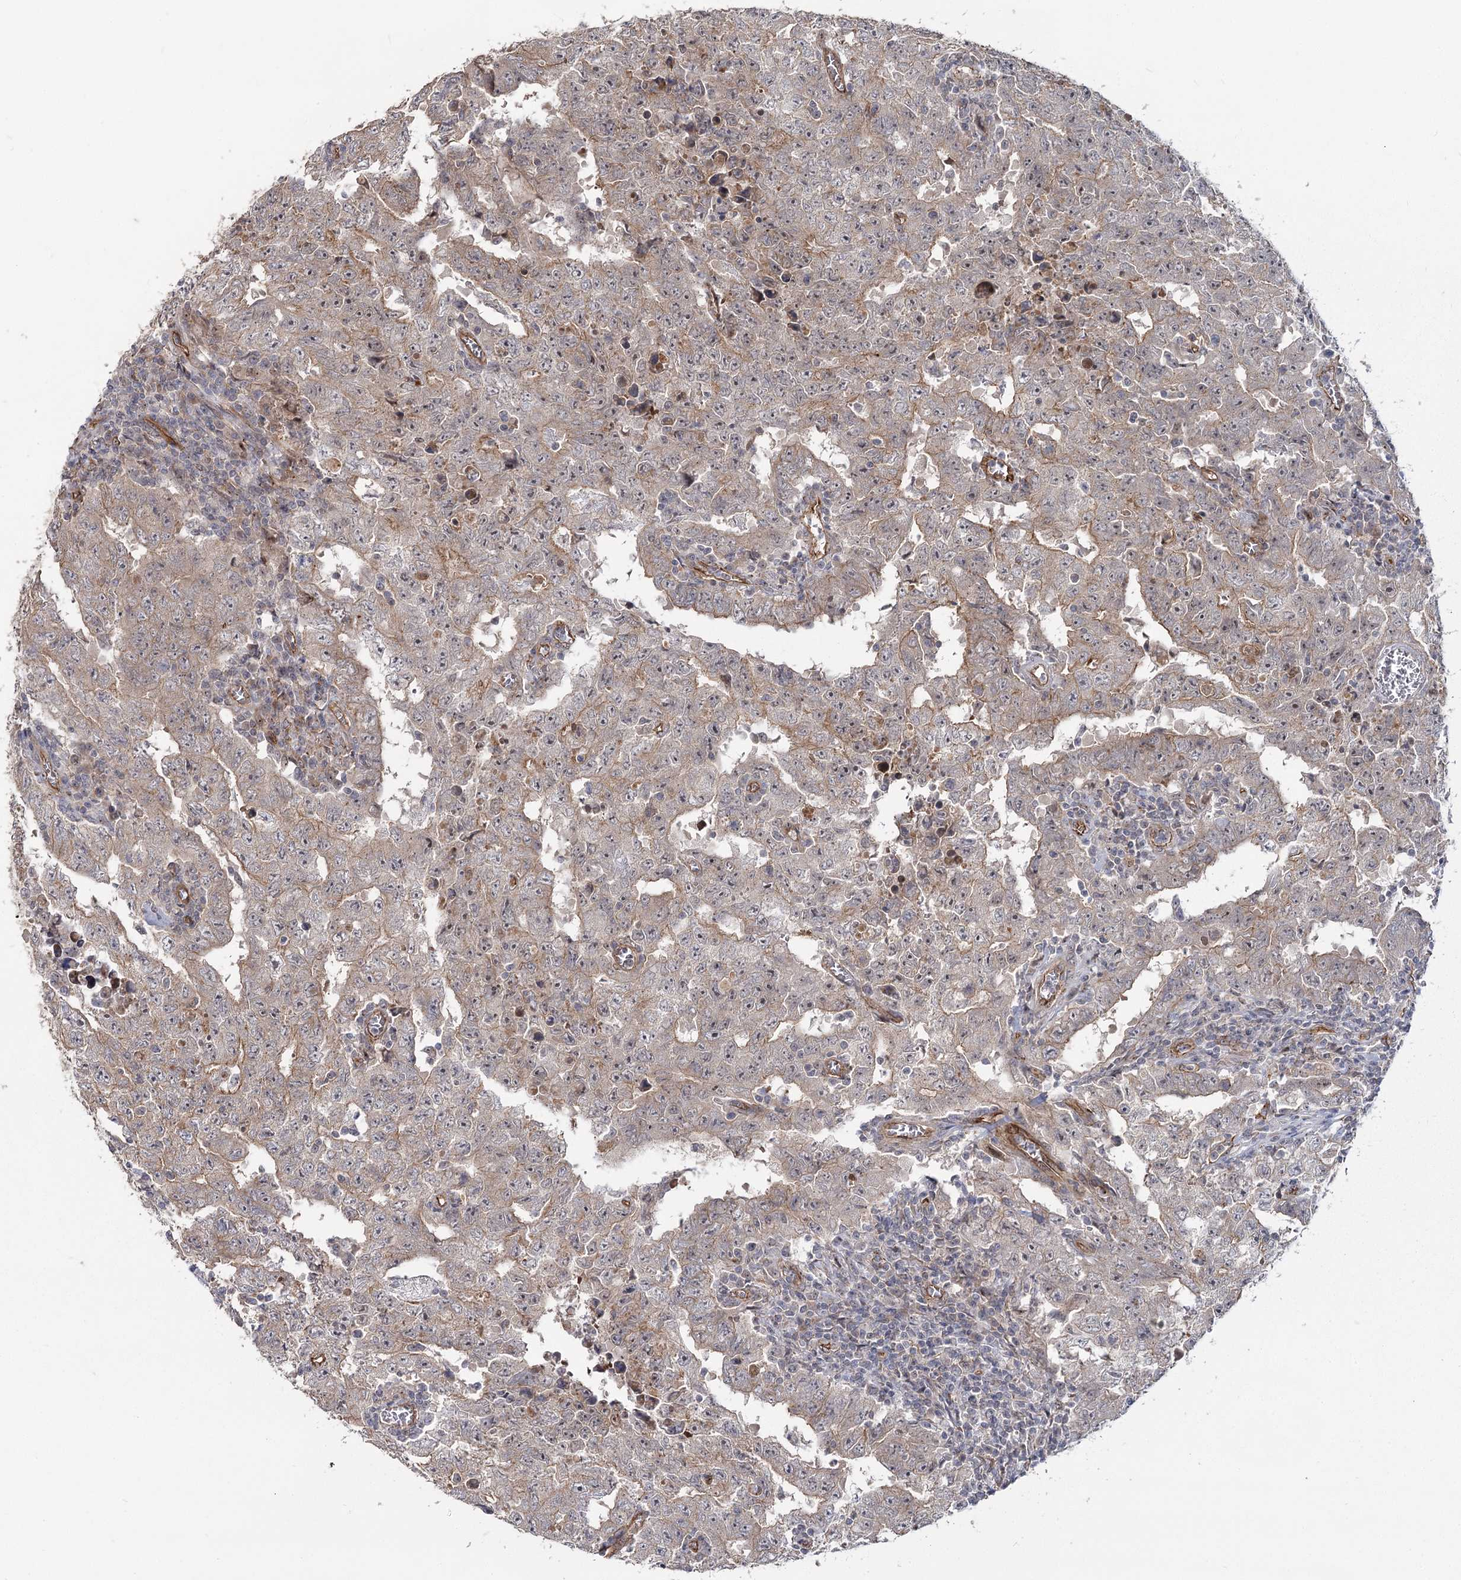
{"staining": {"intensity": "weak", "quantity": "<25%", "location": "cytoplasmic/membranous"}, "tissue": "testis cancer", "cell_type": "Tumor cells", "image_type": "cancer", "snomed": [{"axis": "morphology", "description": "Carcinoma, Embryonal, NOS"}, {"axis": "topography", "description": "Testis"}], "caption": "This is a histopathology image of immunohistochemistry (IHC) staining of embryonal carcinoma (testis), which shows no expression in tumor cells.", "gene": "RPP14", "patient": {"sex": "male", "age": 26}}